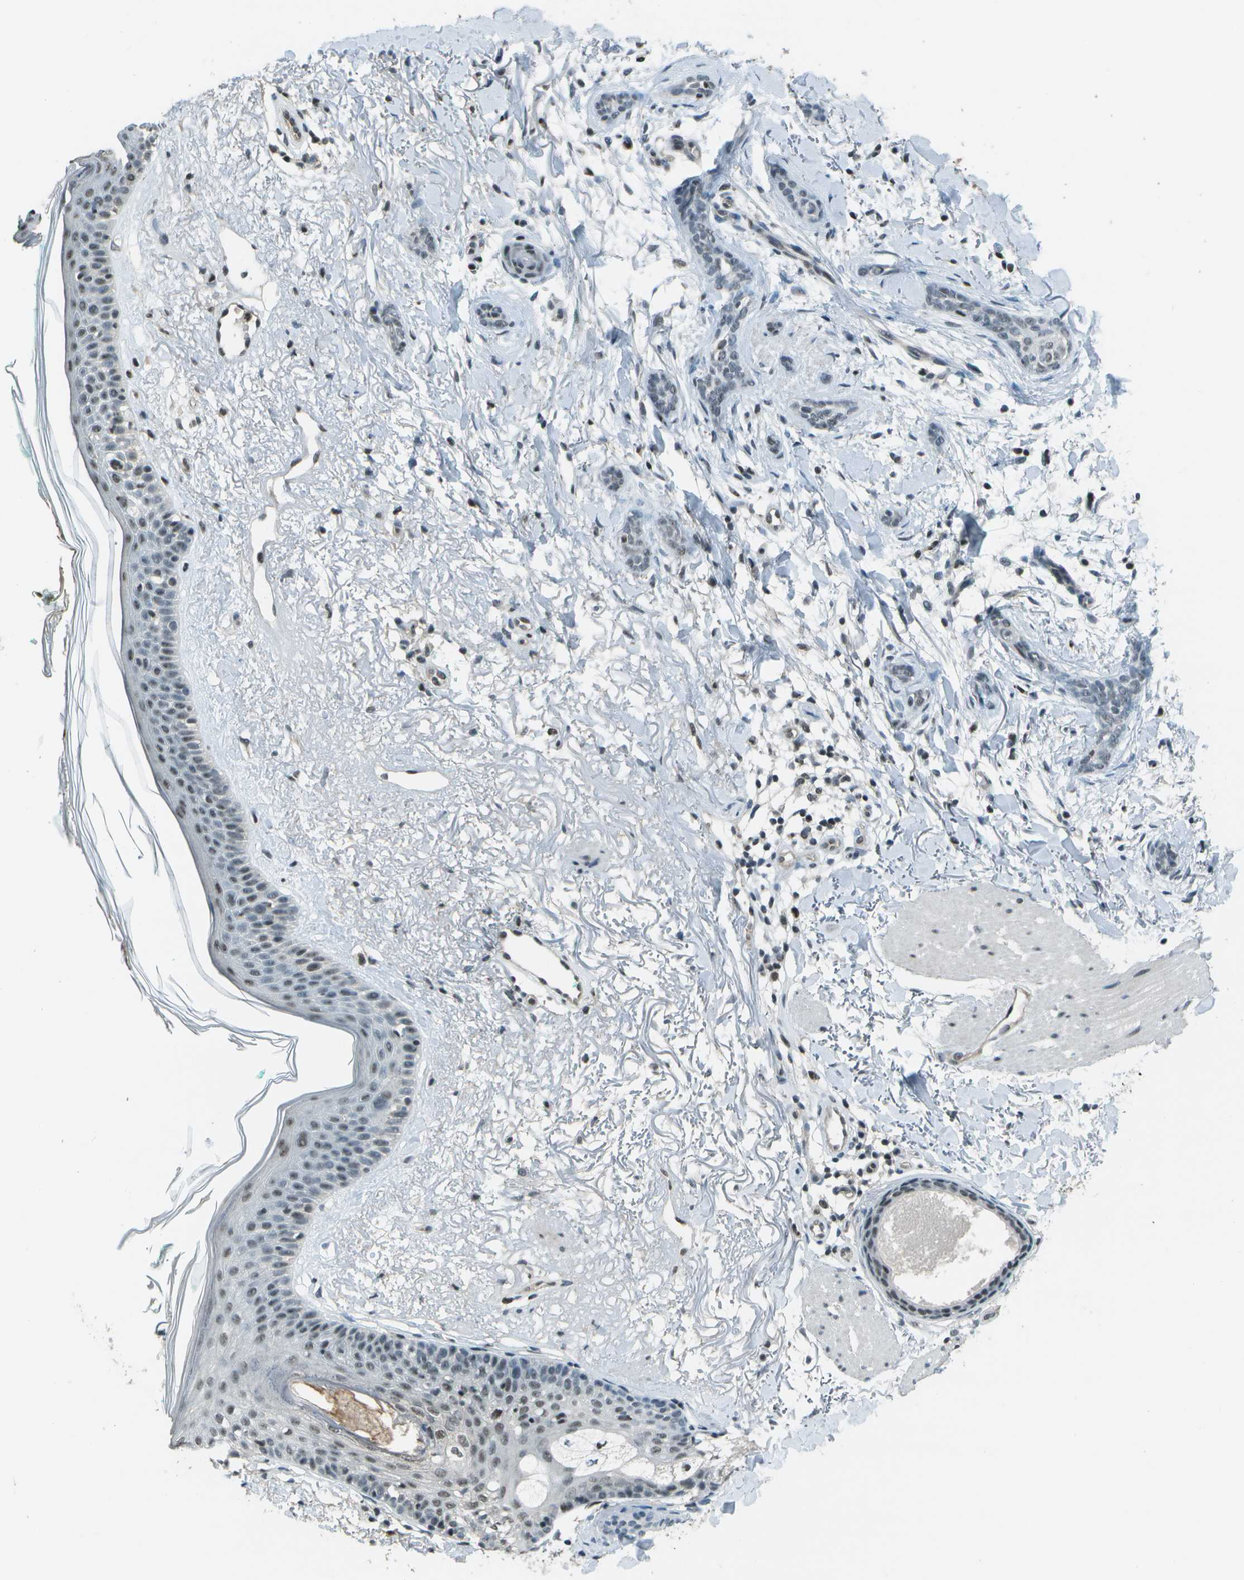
{"staining": {"intensity": "weak", "quantity": "<25%", "location": "nuclear"}, "tissue": "skin cancer", "cell_type": "Tumor cells", "image_type": "cancer", "snomed": [{"axis": "morphology", "description": "Basal cell carcinoma"}, {"axis": "morphology", "description": "Adnexal tumor, benign"}, {"axis": "topography", "description": "Skin"}], "caption": "Image shows no protein positivity in tumor cells of benign adnexal tumor (skin) tissue.", "gene": "DEPDC1", "patient": {"sex": "female", "age": 42}}